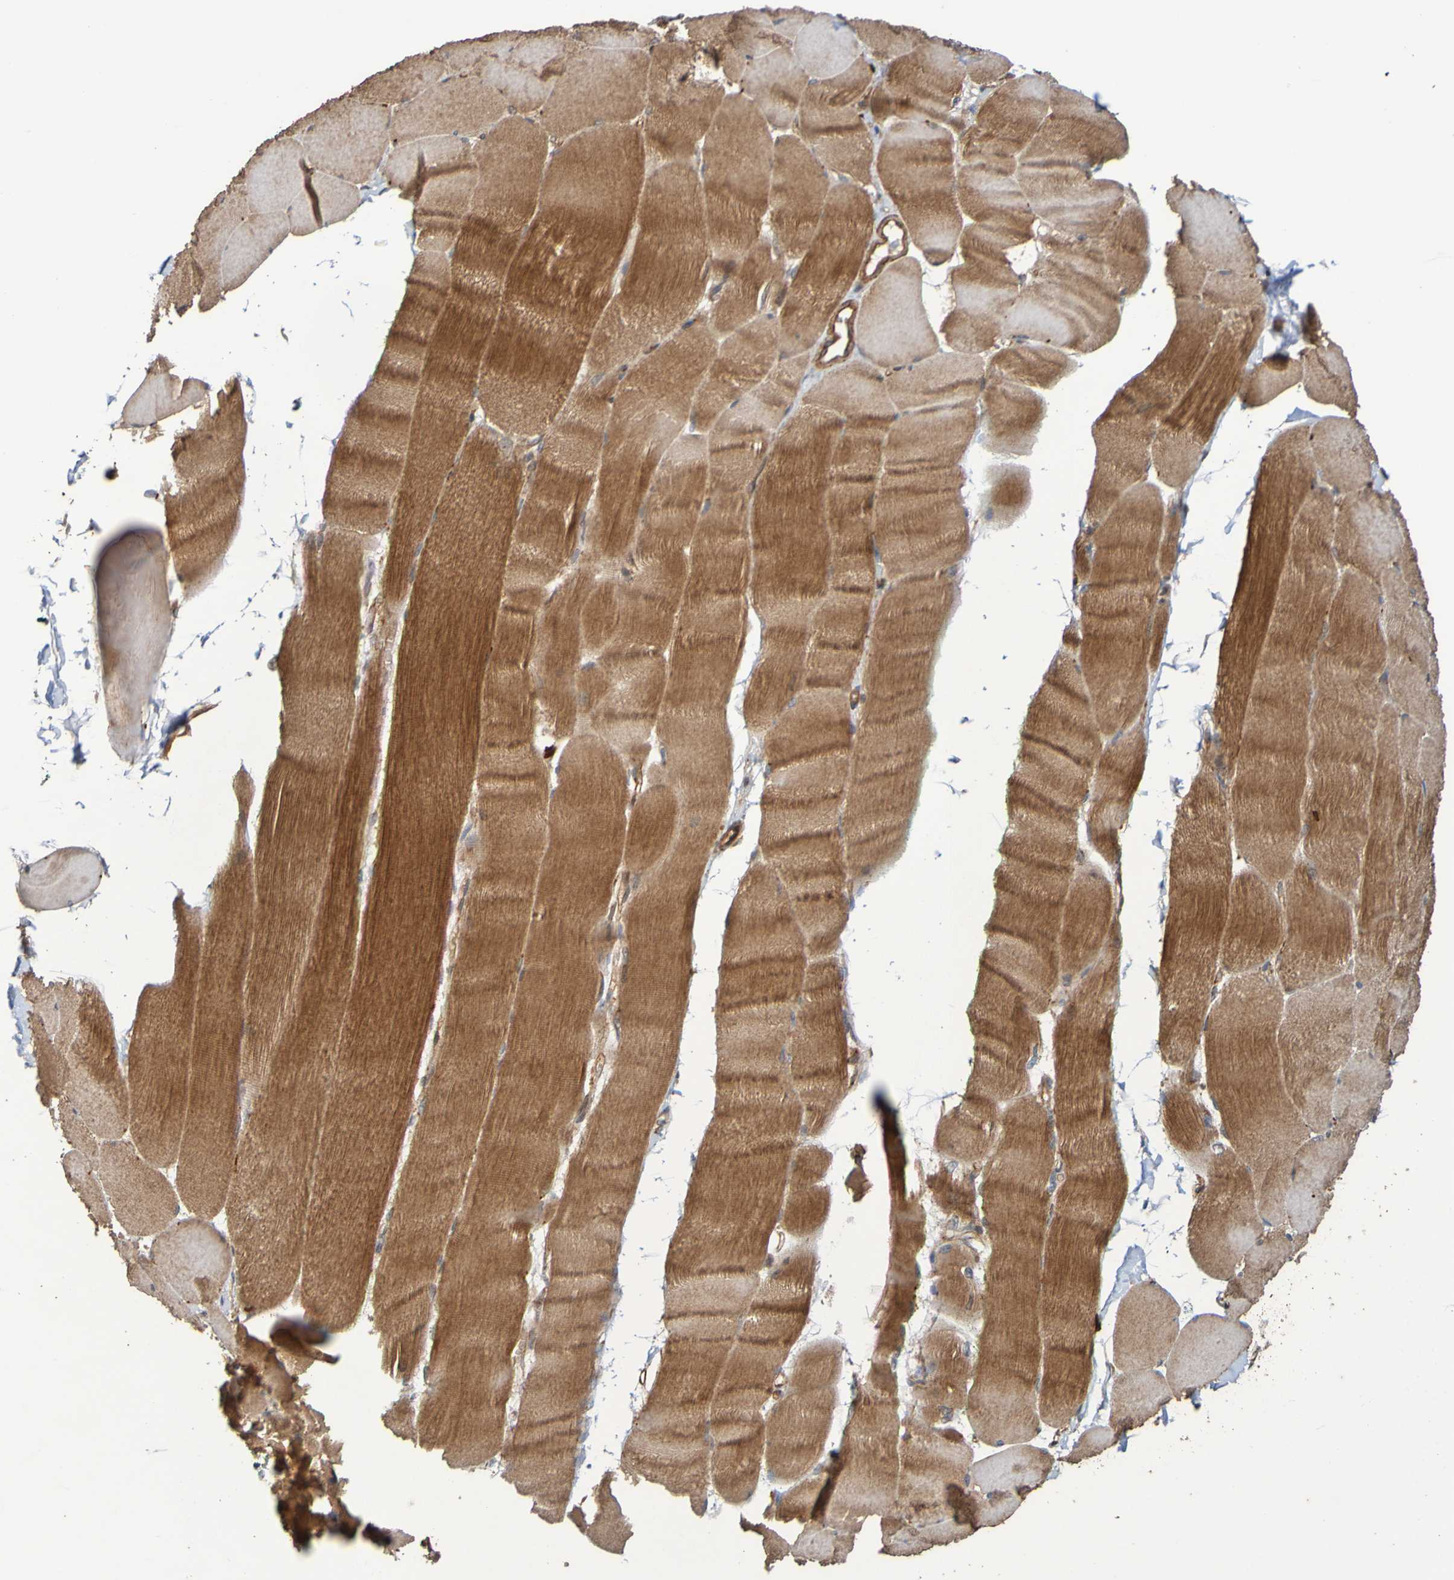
{"staining": {"intensity": "moderate", "quantity": ">75%", "location": "cytoplasmic/membranous"}, "tissue": "skeletal muscle", "cell_type": "Myocytes", "image_type": "normal", "snomed": [{"axis": "morphology", "description": "Normal tissue, NOS"}, {"axis": "morphology", "description": "Squamous cell carcinoma, NOS"}, {"axis": "topography", "description": "Skeletal muscle"}], "caption": "Approximately >75% of myocytes in unremarkable human skeletal muscle exhibit moderate cytoplasmic/membranous protein positivity as visualized by brown immunohistochemical staining.", "gene": "UCN", "patient": {"sex": "male", "age": 51}}